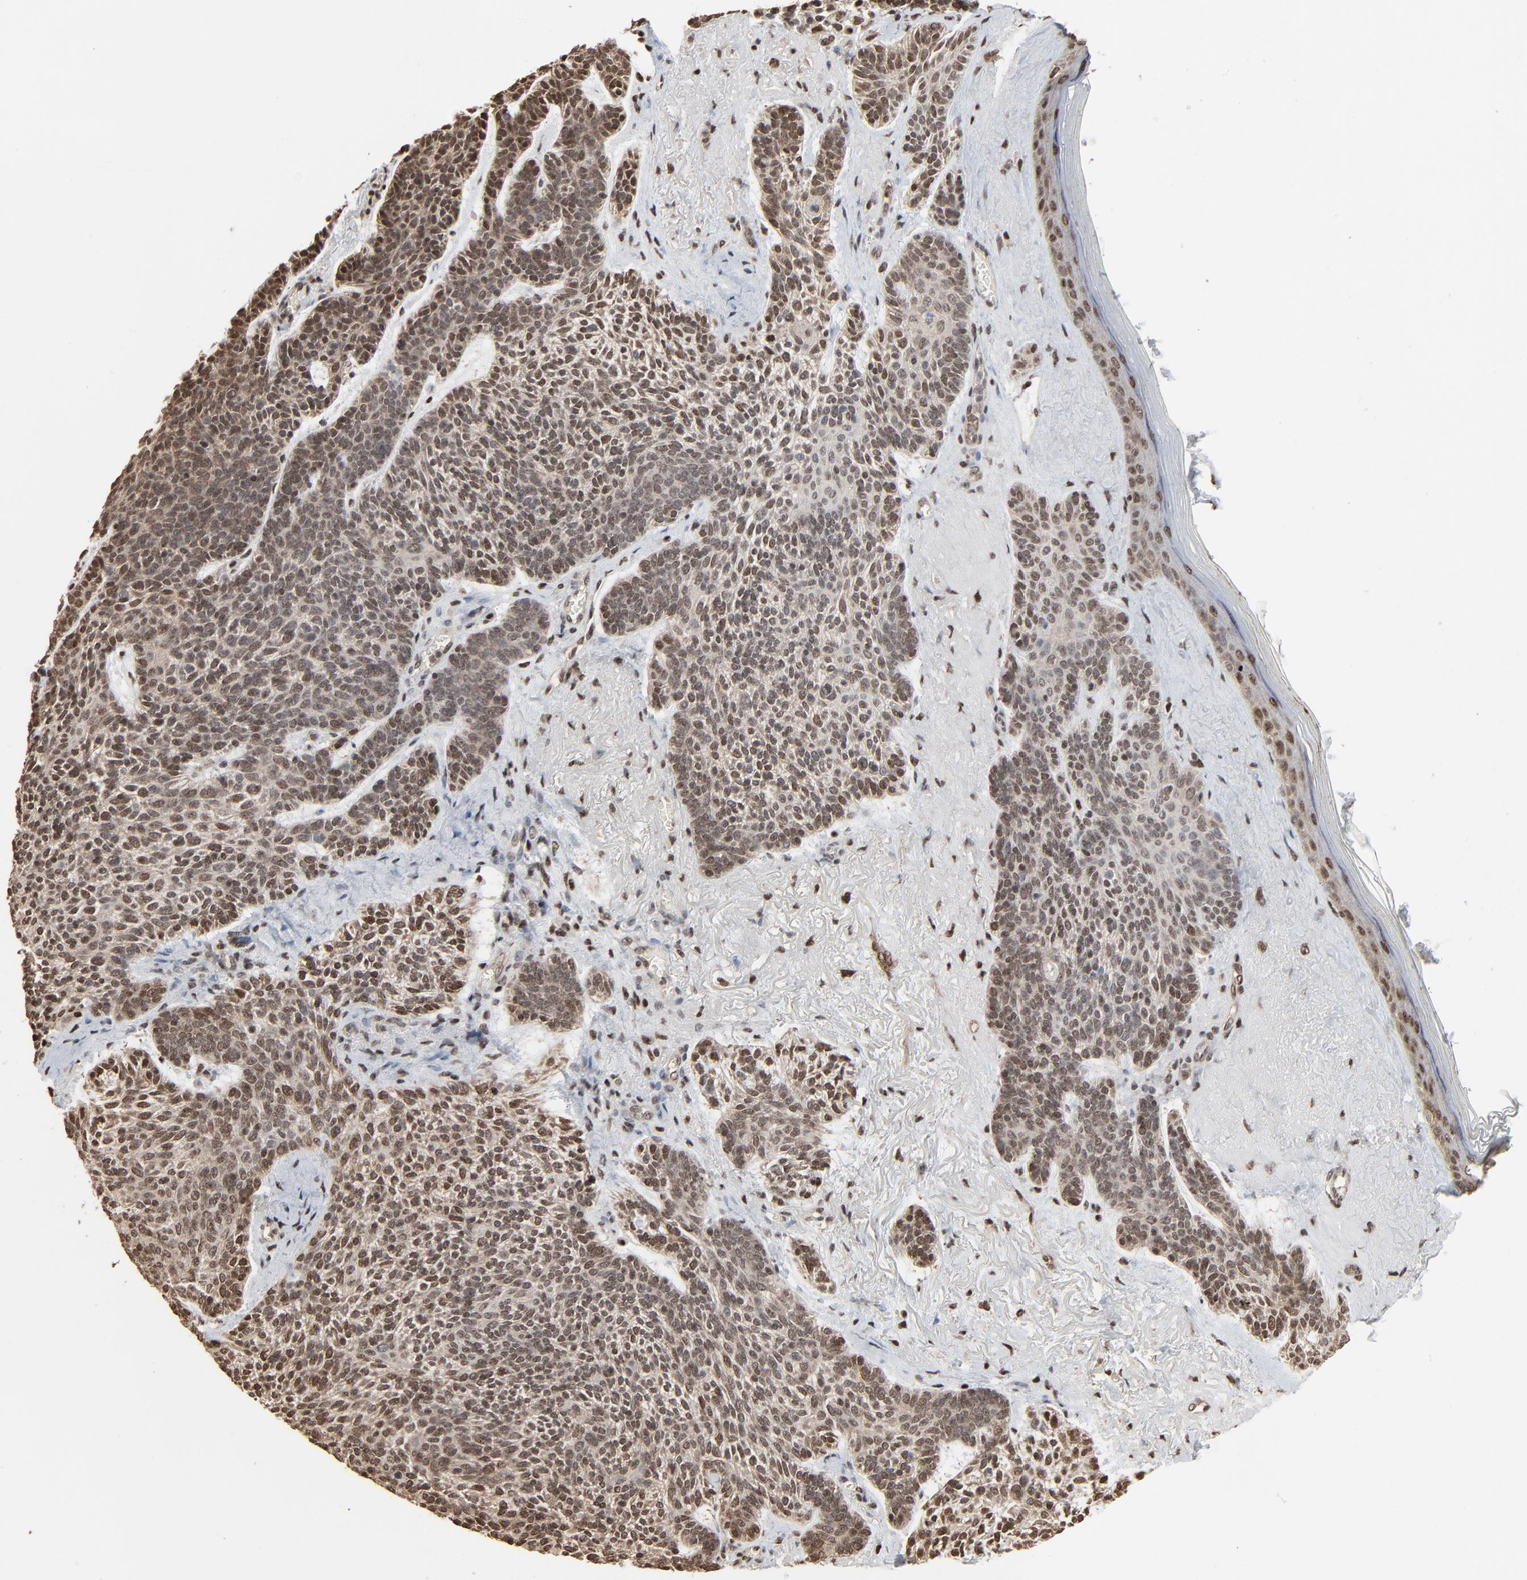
{"staining": {"intensity": "moderate", "quantity": ">75%", "location": "cytoplasmic/membranous,nuclear"}, "tissue": "skin cancer", "cell_type": "Tumor cells", "image_type": "cancer", "snomed": [{"axis": "morphology", "description": "Normal tissue, NOS"}, {"axis": "morphology", "description": "Basal cell carcinoma"}, {"axis": "topography", "description": "Skin"}], "caption": "DAB (3,3'-diaminobenzidine) immunohistochemical staining of human skin cancer demonstrates moderate cytoplasmic/membranous and nuclear protein staining in about >75% of tumor cells.", "gene": "MEIS2", "patient": {"sex": "female", "age": 70}}